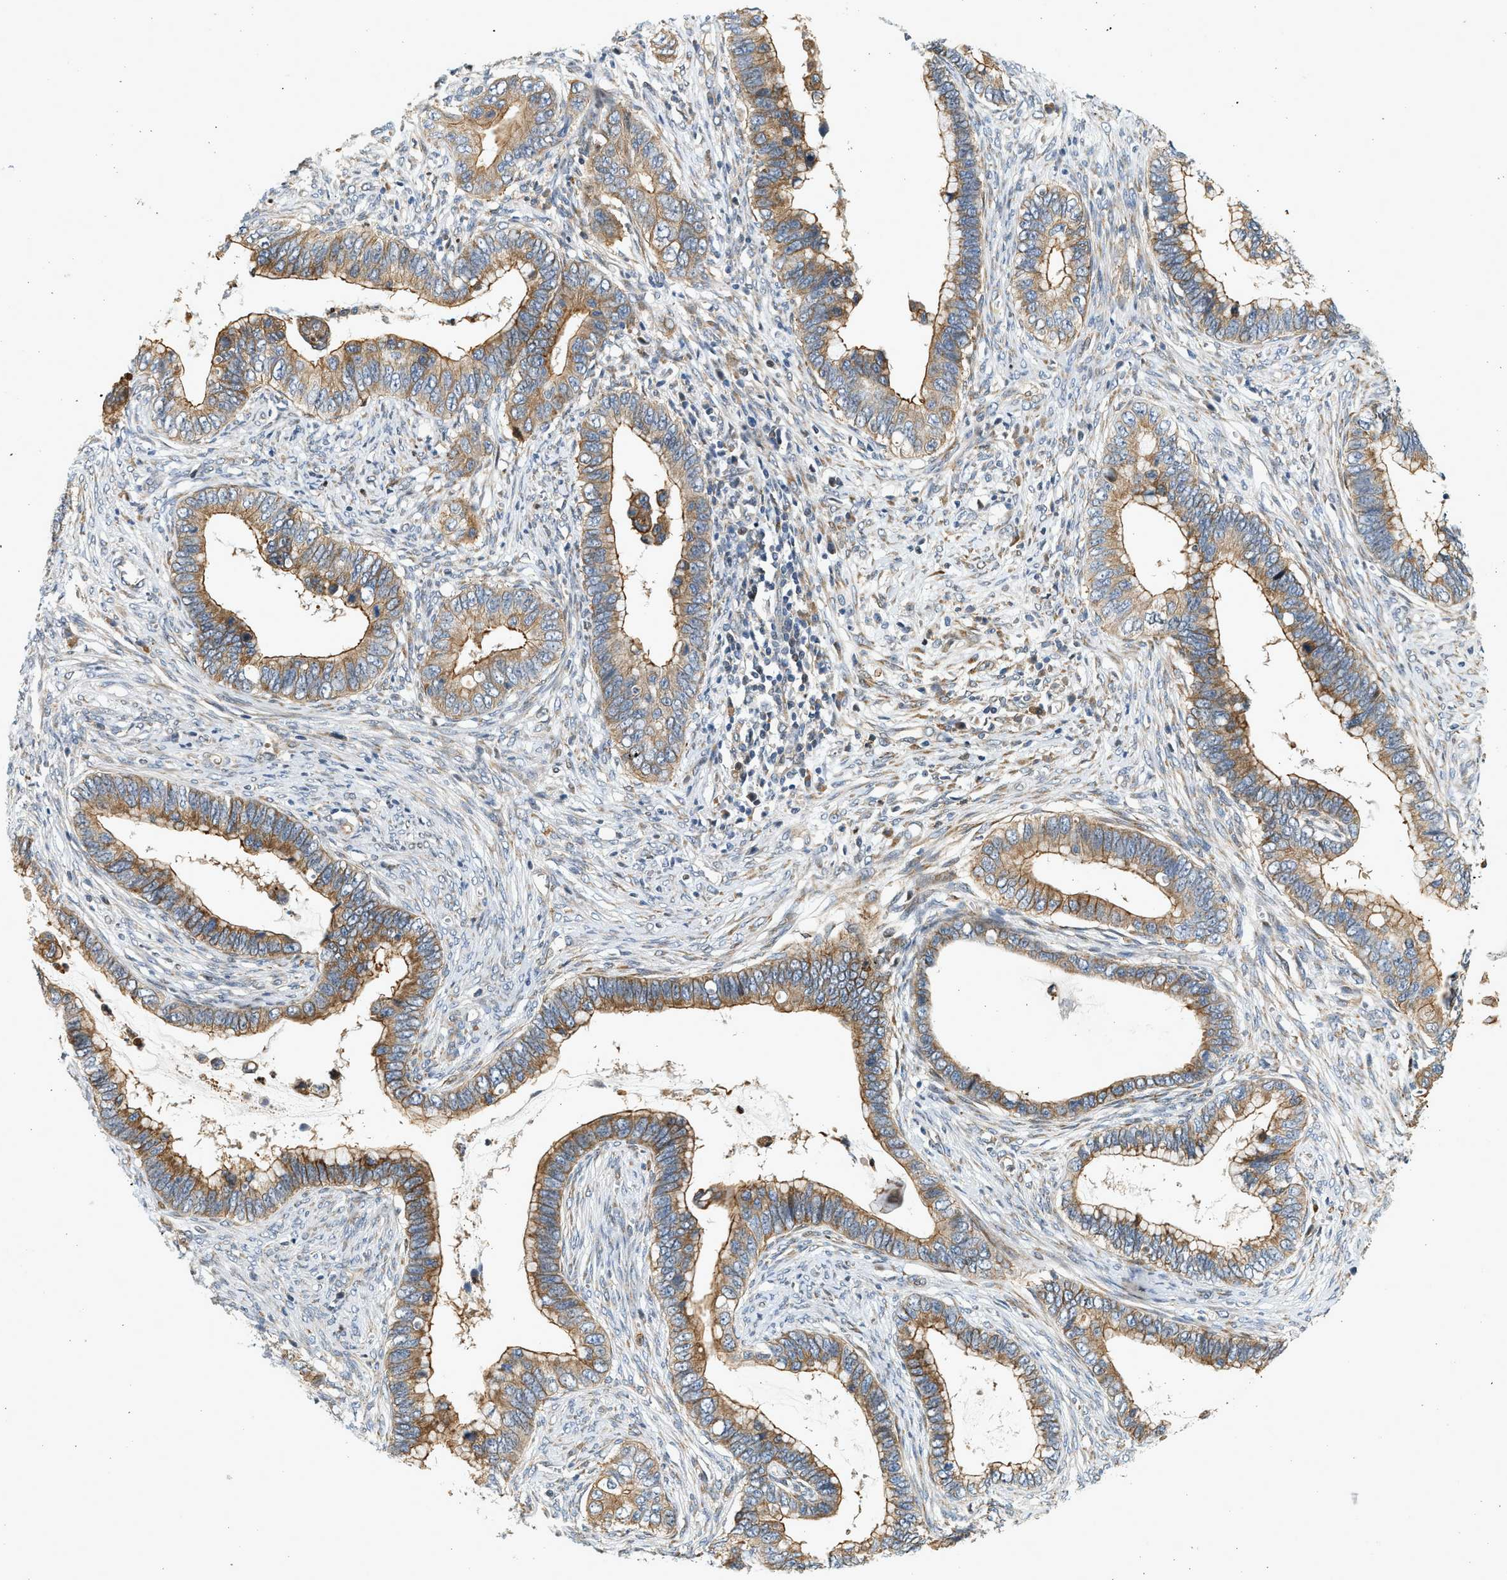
{"staining": {"intensity": "moderate", "quantity": ">75%", "location": "cytoplasmic/membranous"}, "tissue": "cervical cancer", "cell_type": "Tumor cells", "image_type": "cancer", "snomed": [{"axis": "morphology", "description": "Adenocarcinoma, NOS"}, {"axis": "topography", "description": "Cervix"}], "caption": "Human cervical cancer stained with a protein marker demonstrates moderate staining in tumor cells.", "gene": "NRSN2", "patient": {"sex": "female", "age": 44}}